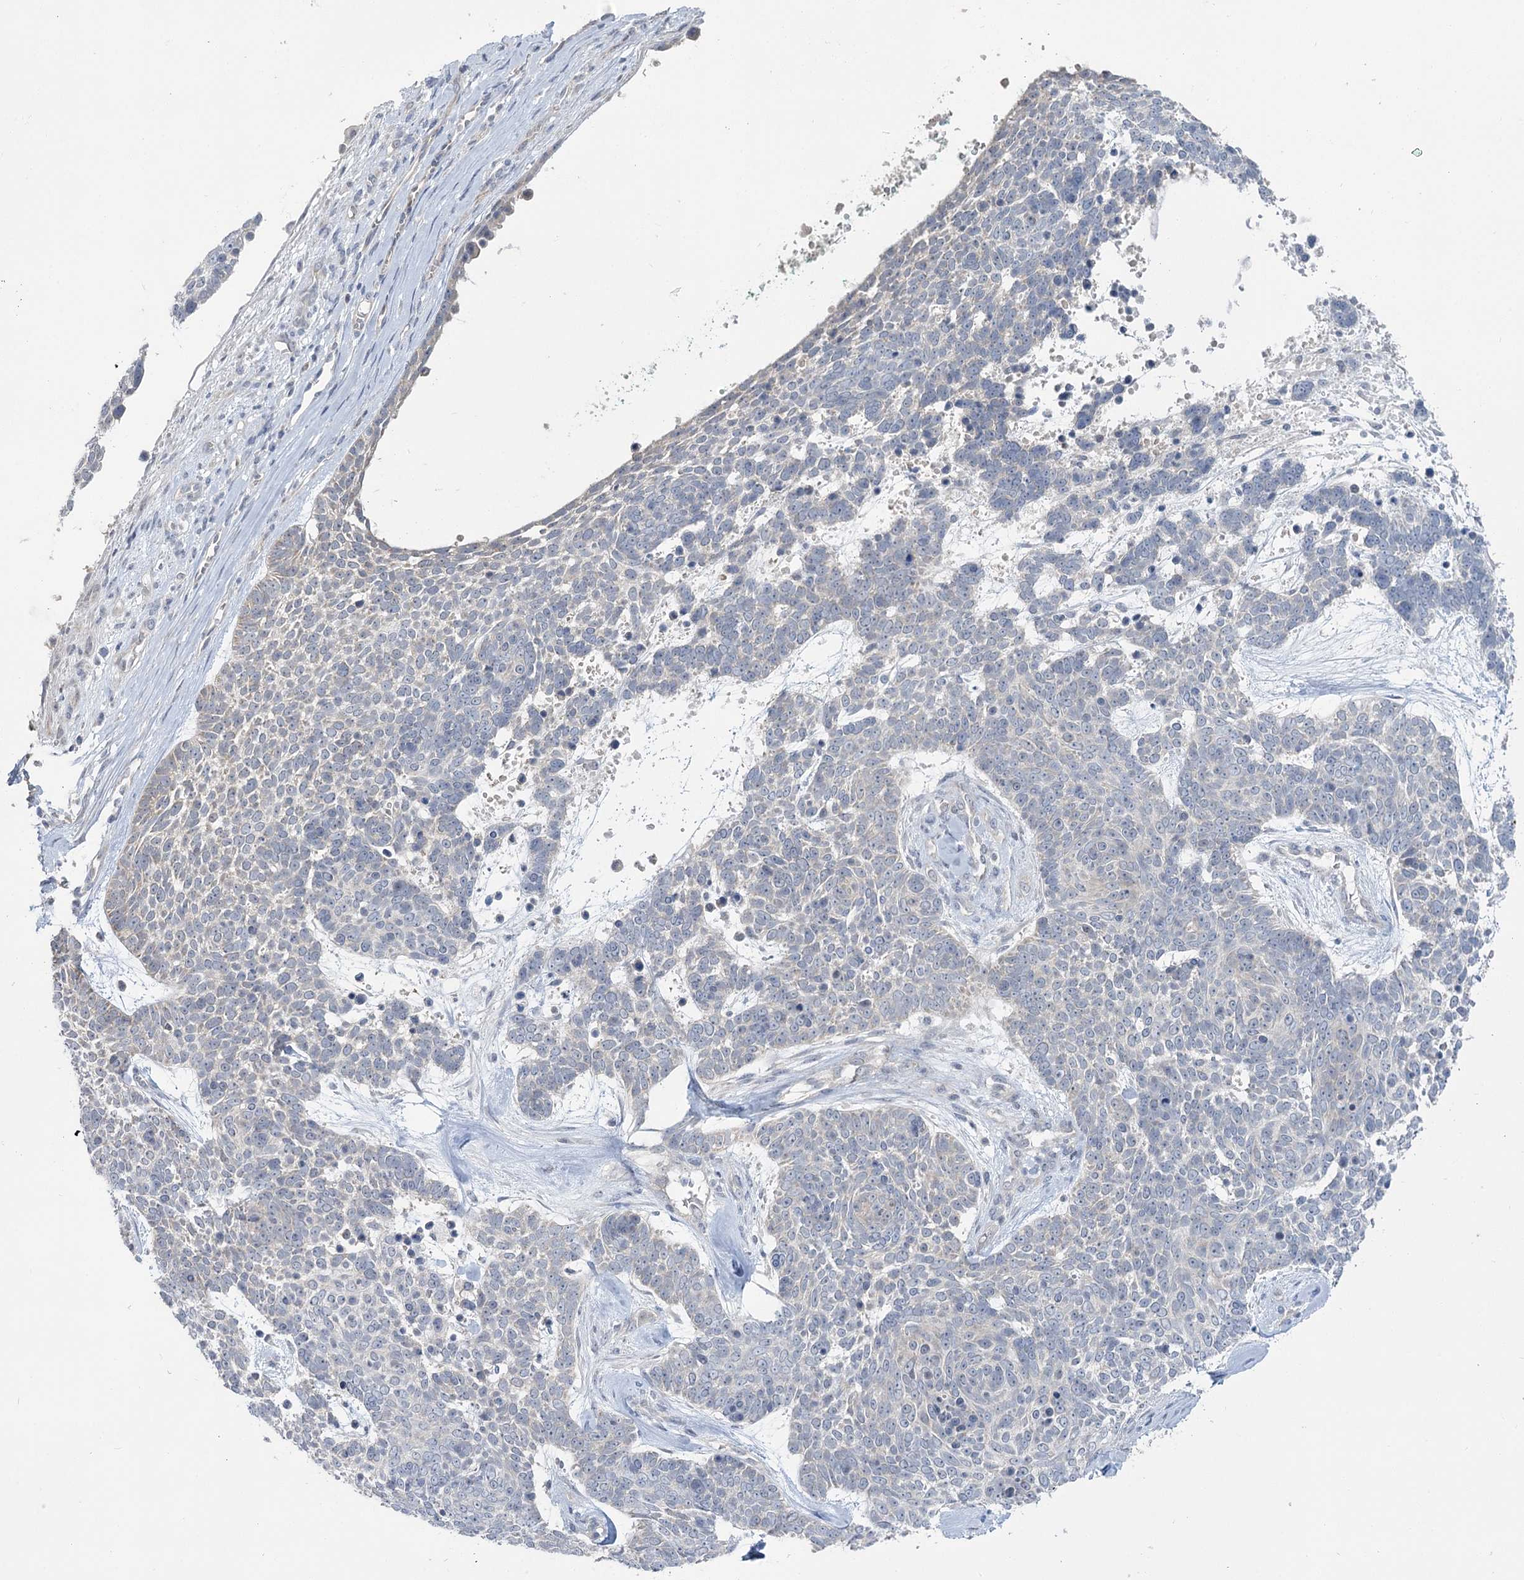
{"staining": {"intensity": "negative", "quantity": "none", "location": "none"}, "tissue": "skin cancer", "cell_type": "Tumor cells", "image_type": "cancer", "snomed": [{"axis": "morphology", "description": "Basal cell carcinoma"}, {"axis": "topography", "description": "Skin"}], "caption": "This is an immunohistochemistry photomicrograph of human skin cancer (basal cell carcinoma). There is no staining in tumor cells.", "gene": "PHYHIPL", "patient": {"sex": "female", "age": 81}}